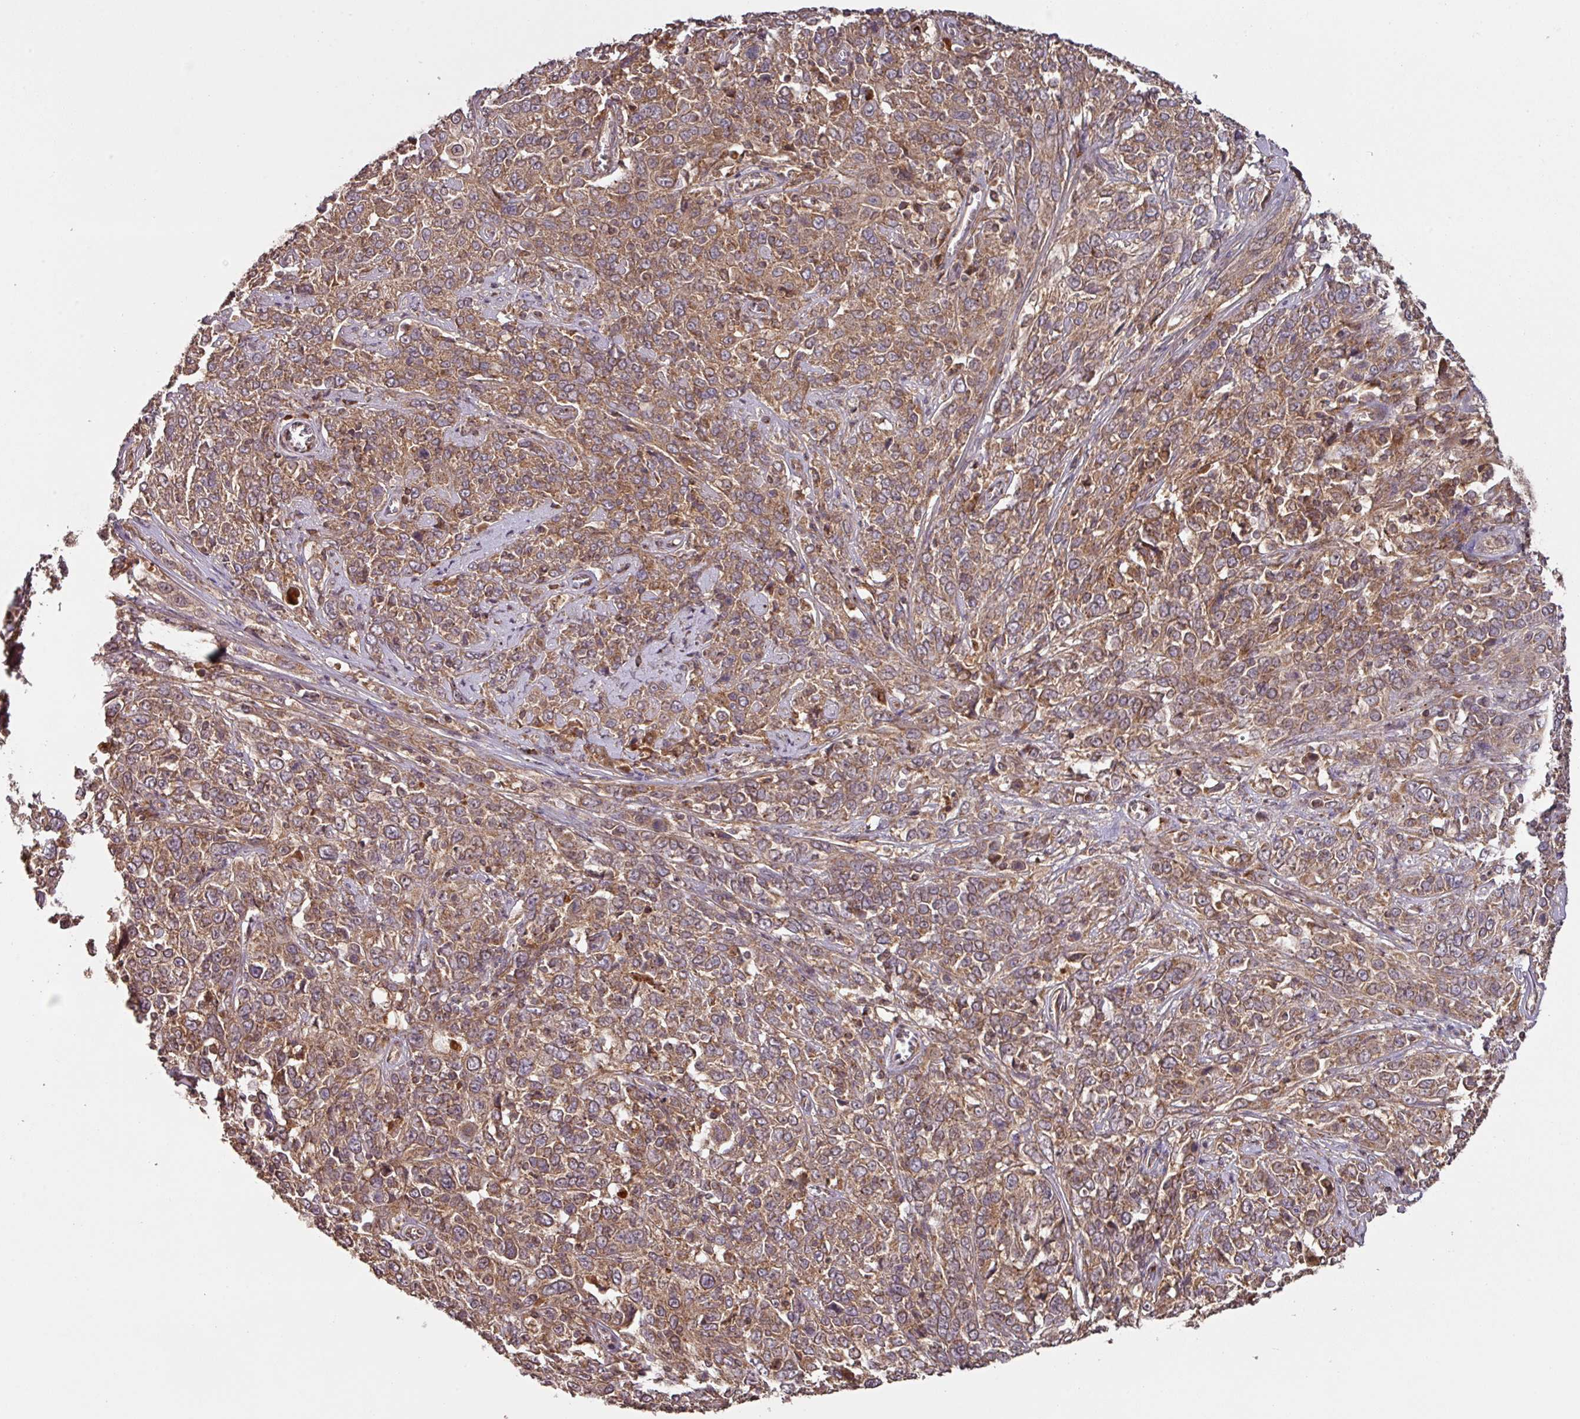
{"staining": {"intensity": "moderate", "quantity": ">75%", "location": "cytoplasmic/membranous"}, "tissue": "cervical cancer", "cell_type": "Tumor cells", "image_type": "cancer", "snomed": [{"axis": "morphology", "description": "Squamous cell carcinoma, NOS"}, {"axis": "topography", "description": "Cervix"}], "caption": "Approximately >75% of tumor cells in human cervical cancer (squamous cell carcinoma) demonstrate moderate cytoplasmic/membranous protein expression as visualized by brown immunohistochemical staining.", "gene": "MRRF", "patient": {"sex": "female", "age": 46}}